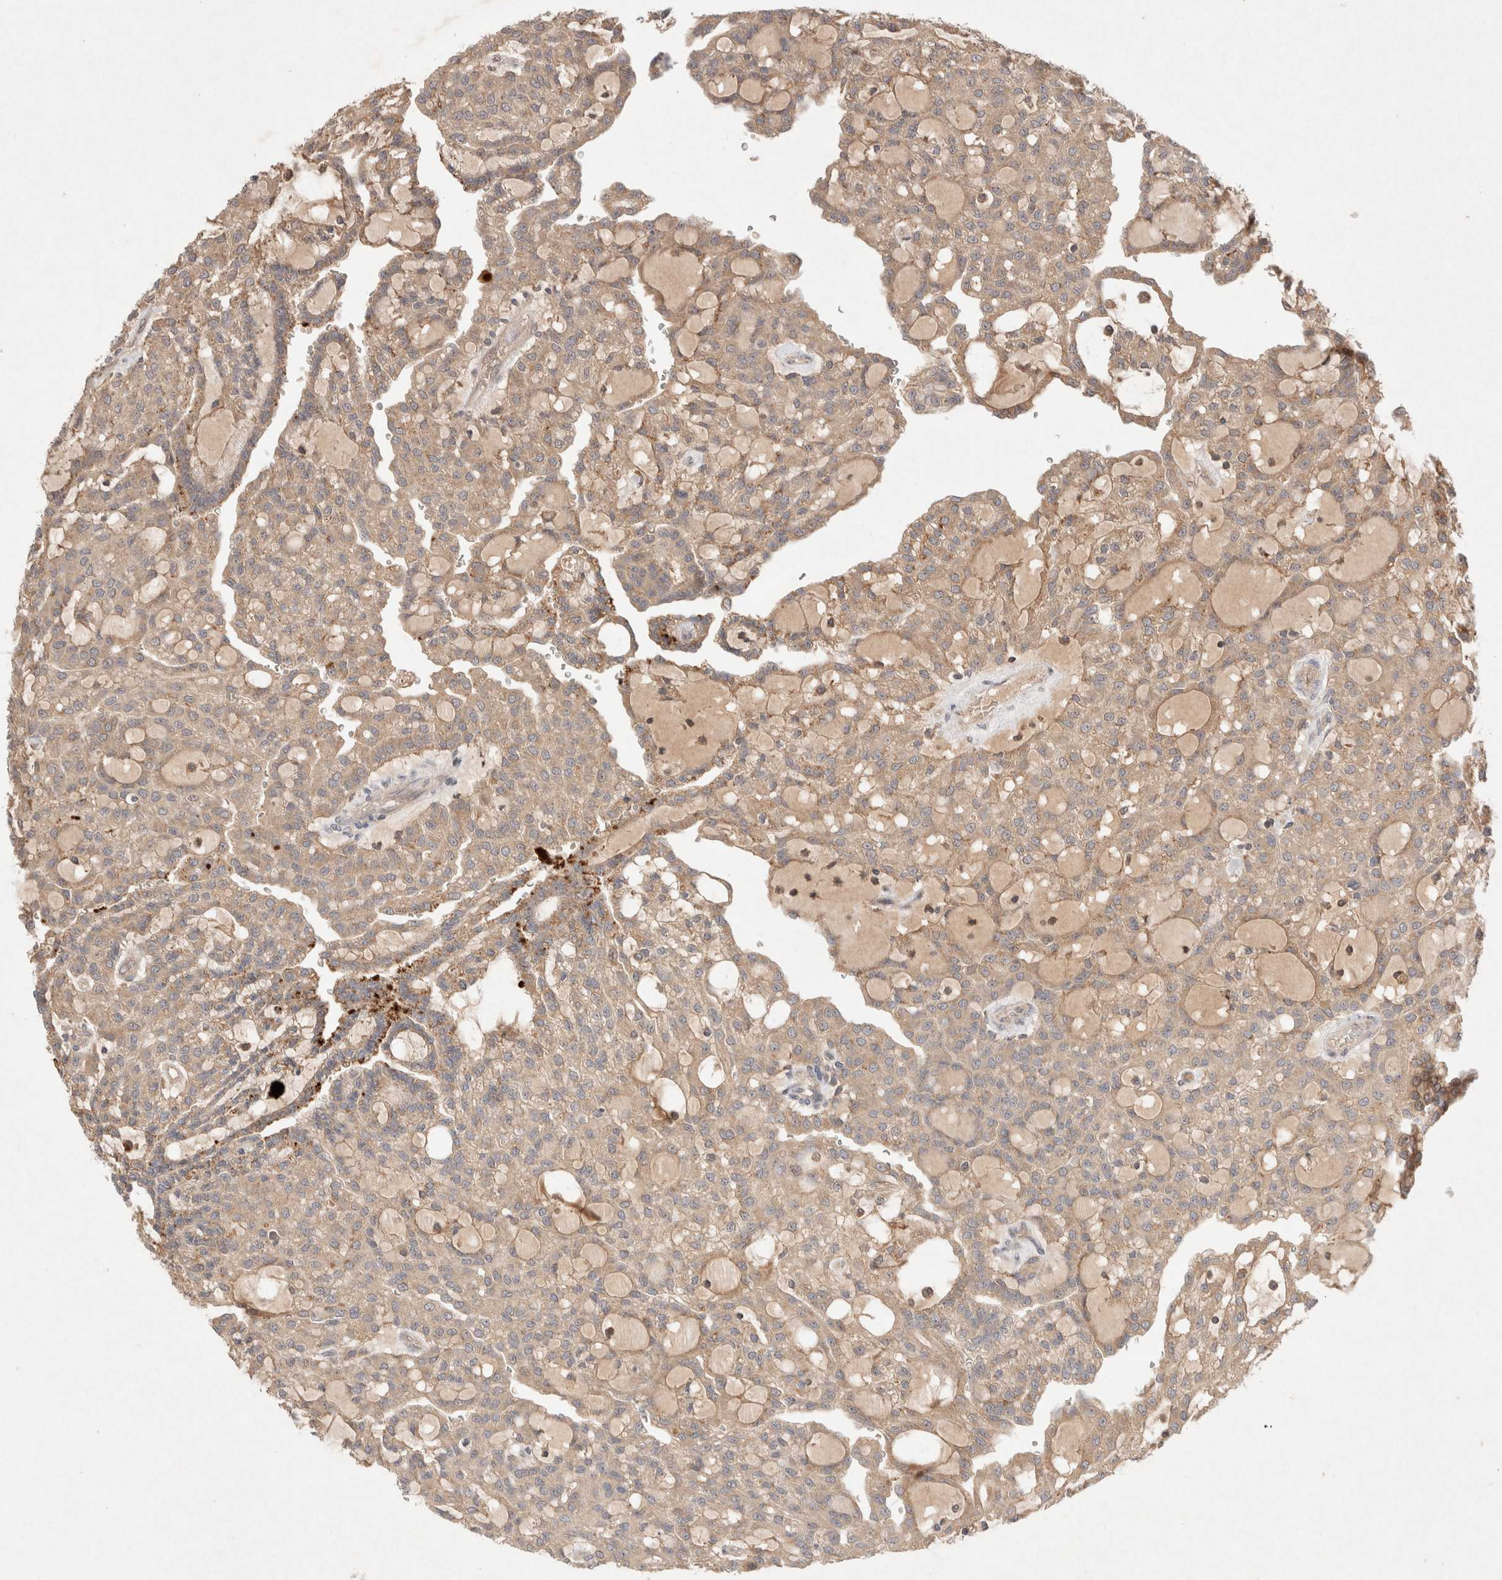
{"staining": {"intensity": "weak", "quantity": ">75%", "location": "cytoplasmic/membranous"}, "tissue": "renal cancer", "cell_type": "Tumor cells", "image_type": "cancer", "snomed": [{"axis": "morphology", "description": "Adenocarcinoma, NOS"}, {"axis": "topography", "description": "Kidney"}], "caption": "High-magnification brightfield microscopy of renal cancer (adenocarcinoma) stained with DAB (brown) and counterstained with hematoxylin (blue). tumor cells exhibit weak cytoplasmic/membranous staining is appreciated in approximately>75% of cells. Ihc stains the protein of interest in brown and the nuclei are stained blue.", "gene": "KLHL20", "patient": {"sex": "male", "age": 63}}